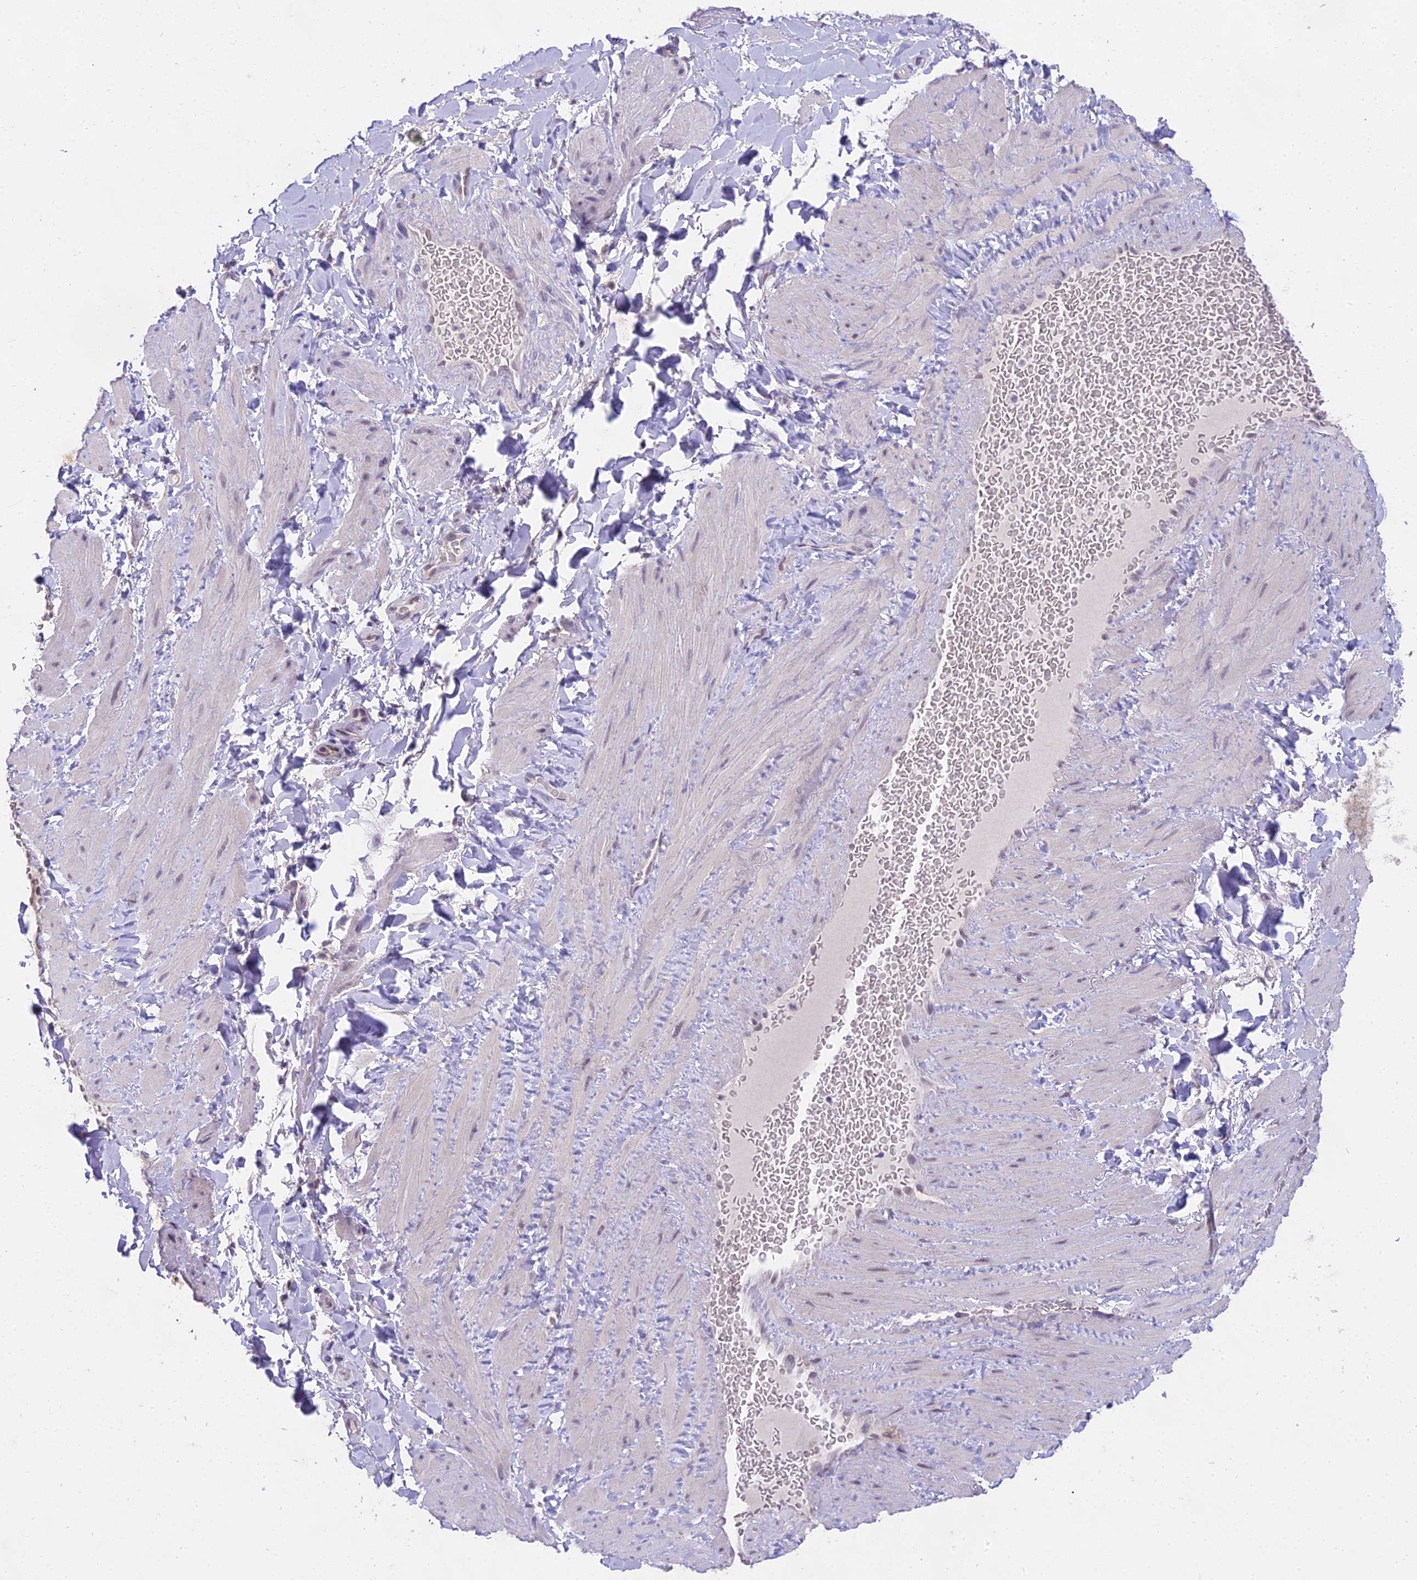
{"staining": {"intensity": "negative", "quantity": "none", "location": "none"}, "tissue": "adipose tissue", "cell_type": "Adipocytes", "image_type": "normal", "snomed": [{"axis": "morphology", "description": "Normal tissue, NOS"}, {"axis": "topography", "description": "Soft tissue"}, {"axis": "topography", "description": "Vascular tissue"}], "caption": "Protein analysis of unremarkable adipose tissue demonstrates no significant expression in adipocytes. (Brightfield microscopy of DAB immunohistochemistry at high magnification).", "gene": "MAT2A", "patient": {"sex": "male", "age": 54}}